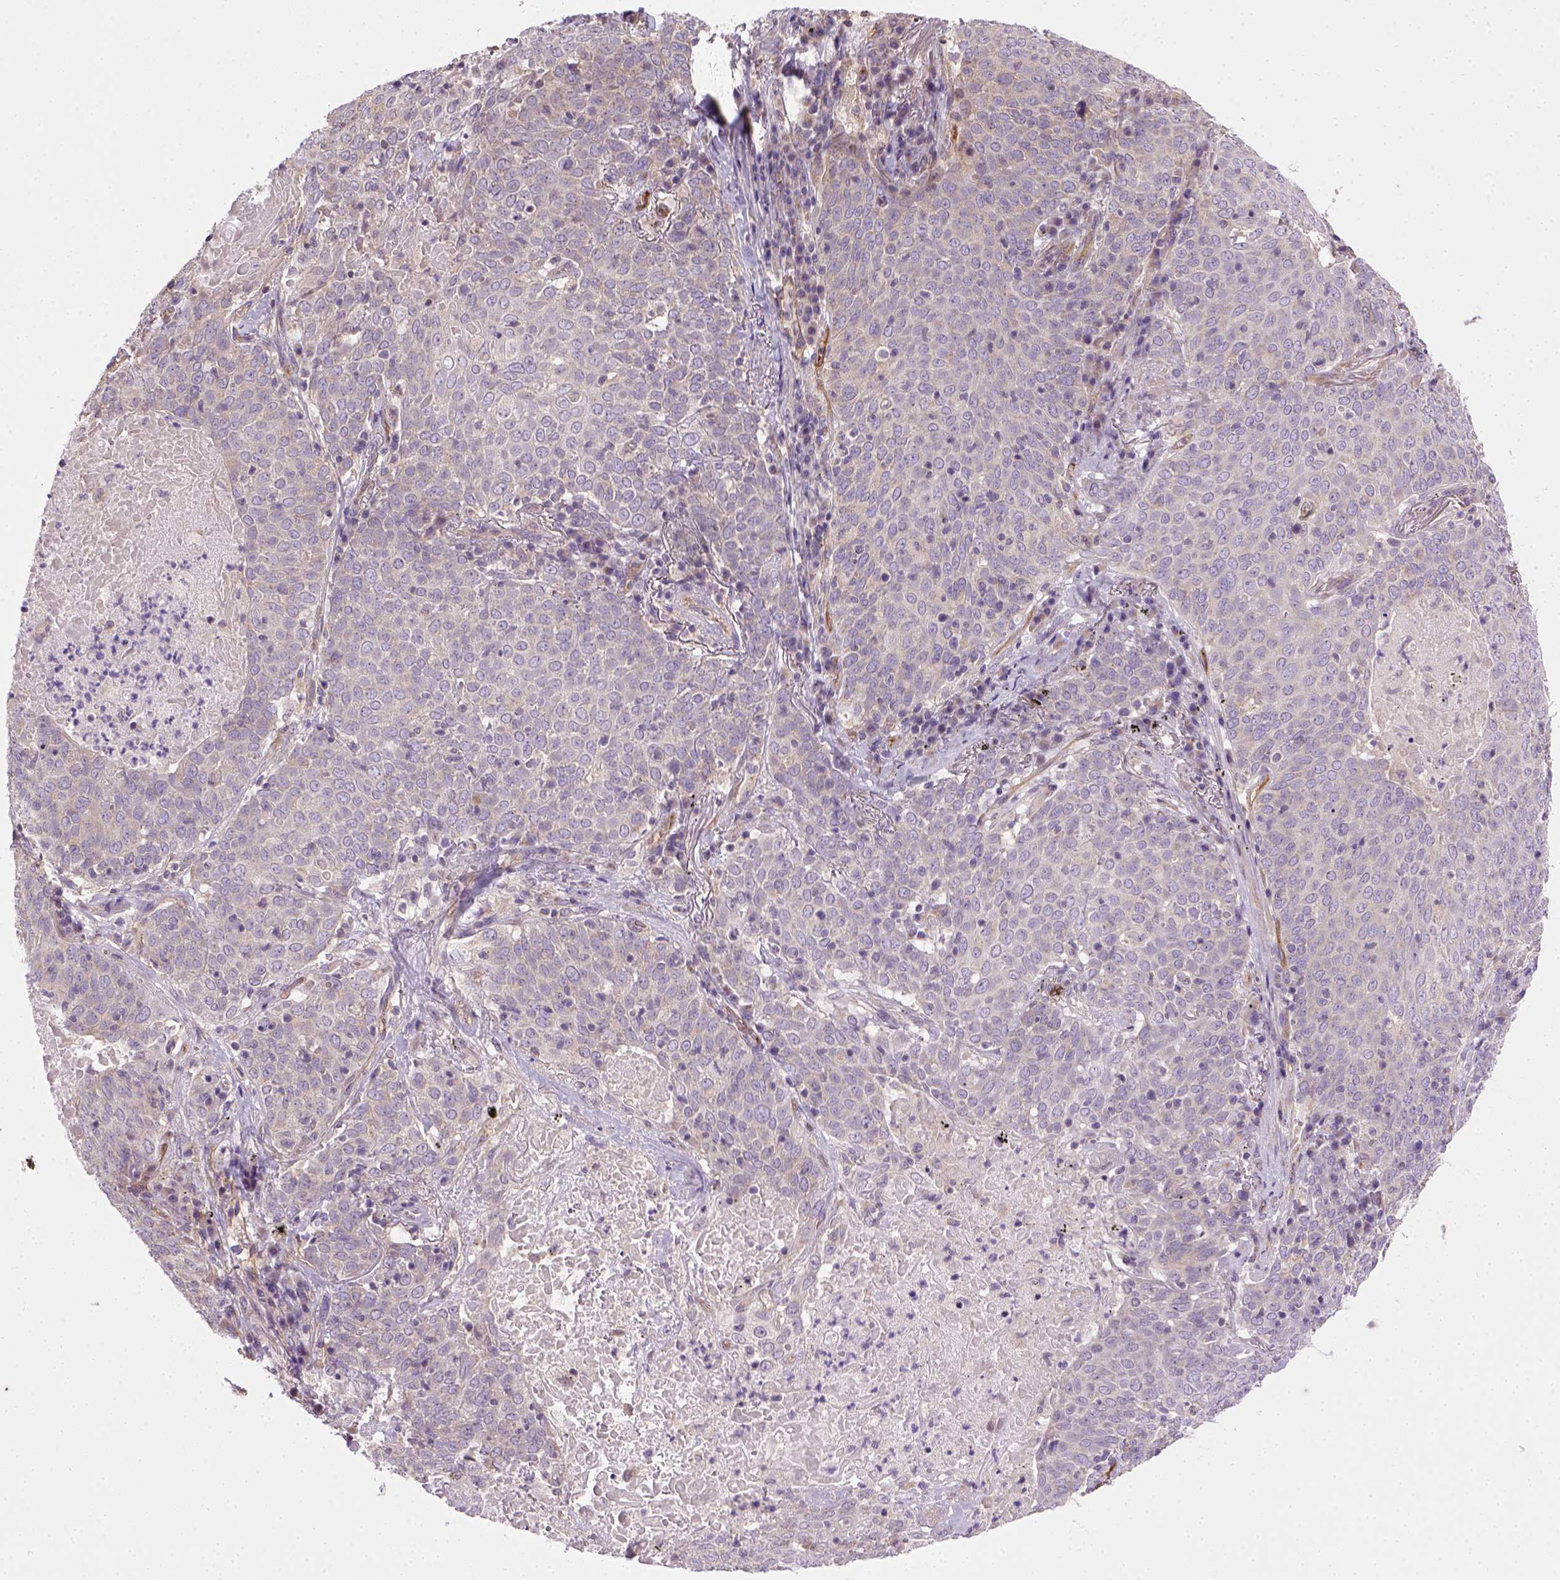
{"staining": {"intensity": "negative", "quantity": "none", "location": "none"}, "tissue": "lung cancer", "cell_type": "Tumor cells", "image_type": "cancer", "snomed": [{"axis": "morphology", "description": "Squamous cell carcinoma, NOS"}, {"axis": "topography", "description": "Lung"}], "caption": "Protein analysis of lung cancer (squamous cell carcinoma) displays no significant positivity in tumor cells. The staining is performed using DAB brown chromogen with nuclei counter-stained in using hematoxylin.", "gene": "ENG", "patient": {"sex": "male", "age": 82}}